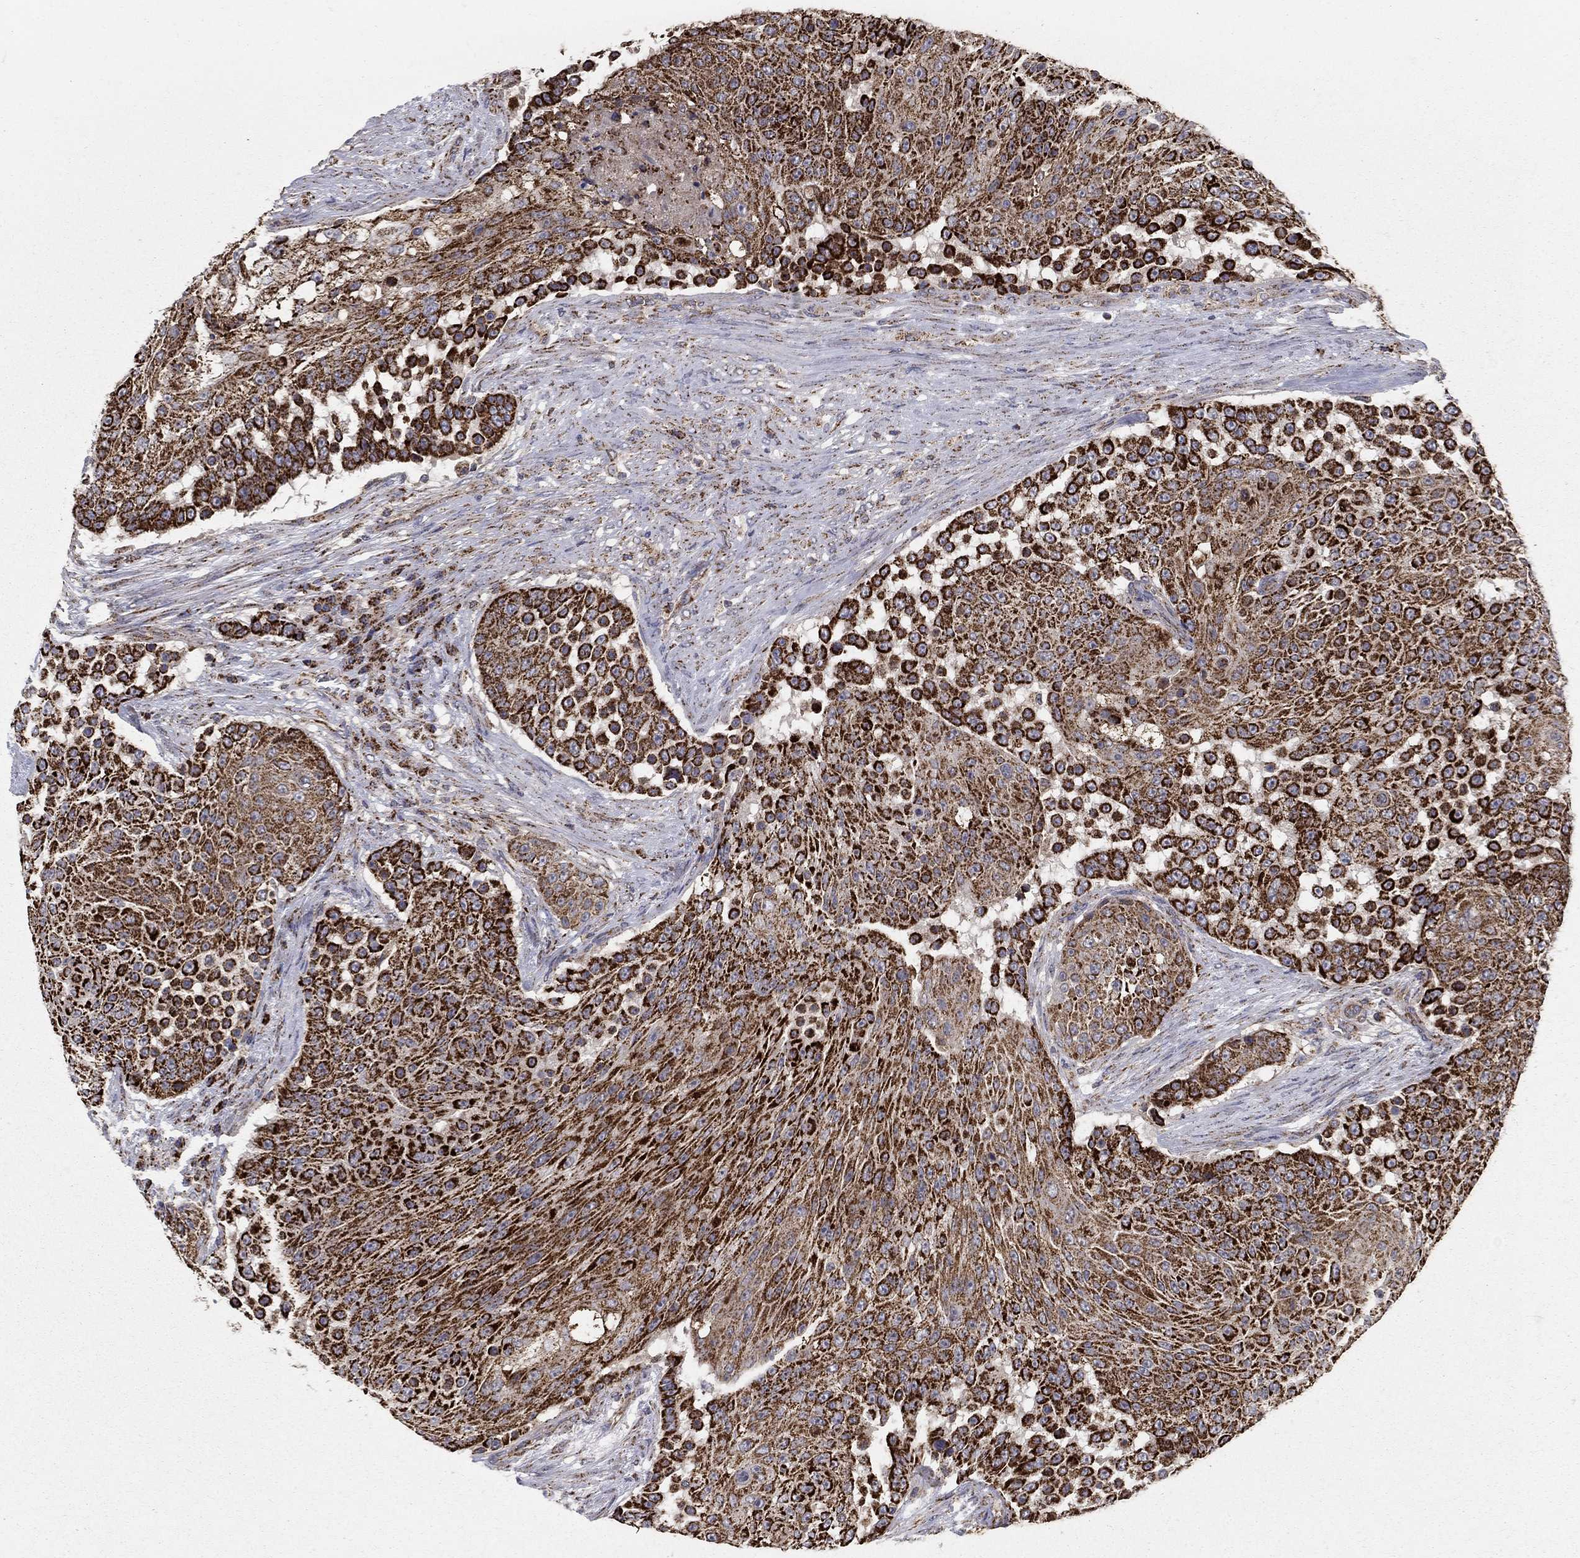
{"staining": {"intensity": "strong", "quantity": ">75%", "location": "cytoplasmic/membranous"}, "tissue": "urothelial cancer", "cell_type": "Tumor cells", "image_type": "cancer", "snomed": [{"axis": "morphology", "description": "Urothelial carcinoma, High grade"}, {"axis": "topography", "description": "Urinary bladder"}], "caption": "Protein analysis of high-grade urothelial carcinoma tissue demonstrates strong cytoplasmic/membranous expression in about >75% of tumor cells. (Brightfield microscopy of DAB IHC at high magnification).", "gene": "GCSH", "patient": {"sex": "female", "age": 63}}